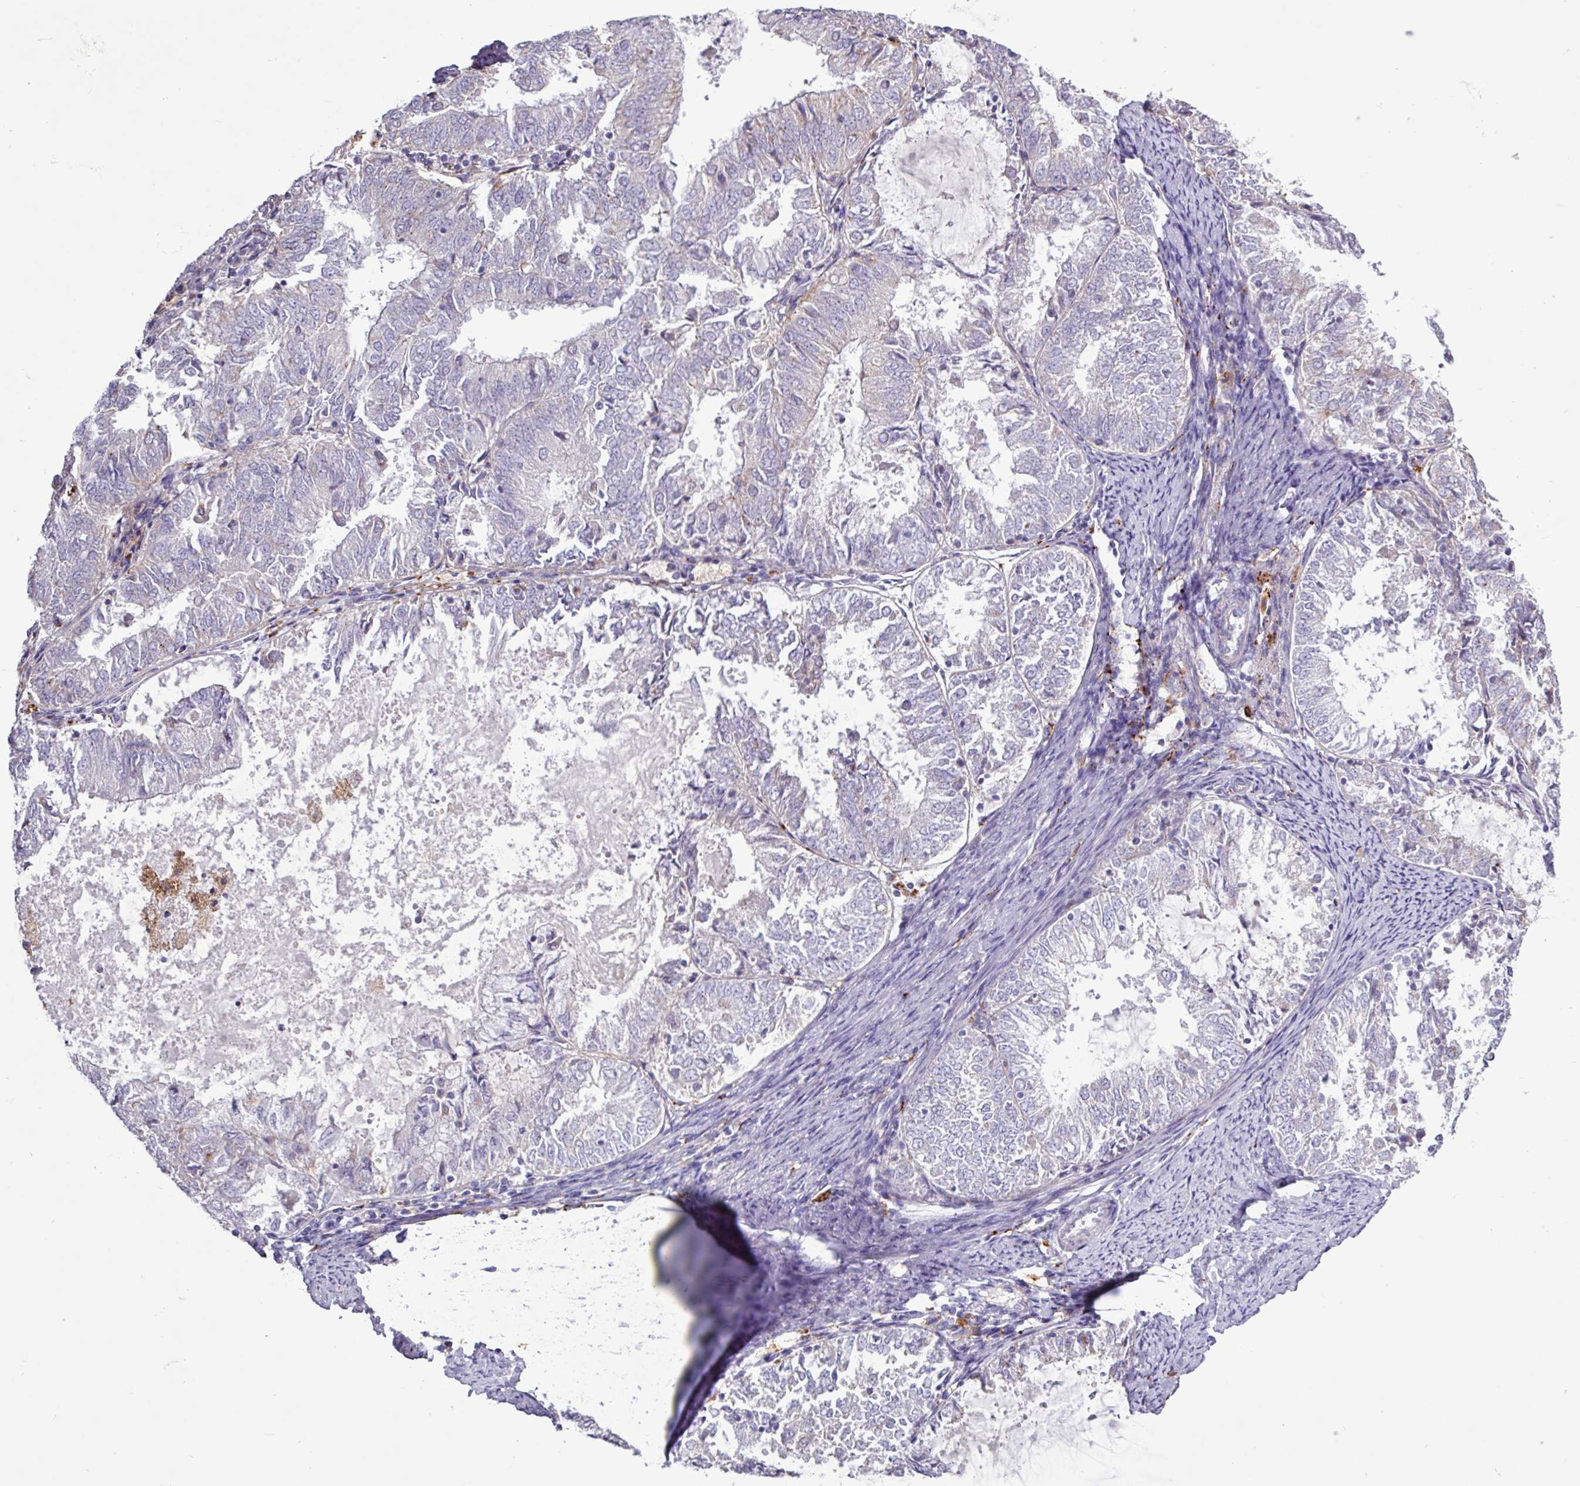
{"staining": {"intensity": "negative", "quantity": "none", "location": "none"}, "tissue": "endometrial cancer", "cell_type": "Tumor cells", "image_type": "cancer", "snomed": [{"axis": "morphology", "description": "Adenocarcinoma, NOS"}, {"axis": "topography", "description": "Endometrium"}], "caption": "Tumor cells show no significant protein positivity in endometrial cancer.", "gene": "AMIGO2", "patient": {"sex": "female", "age": 57}}